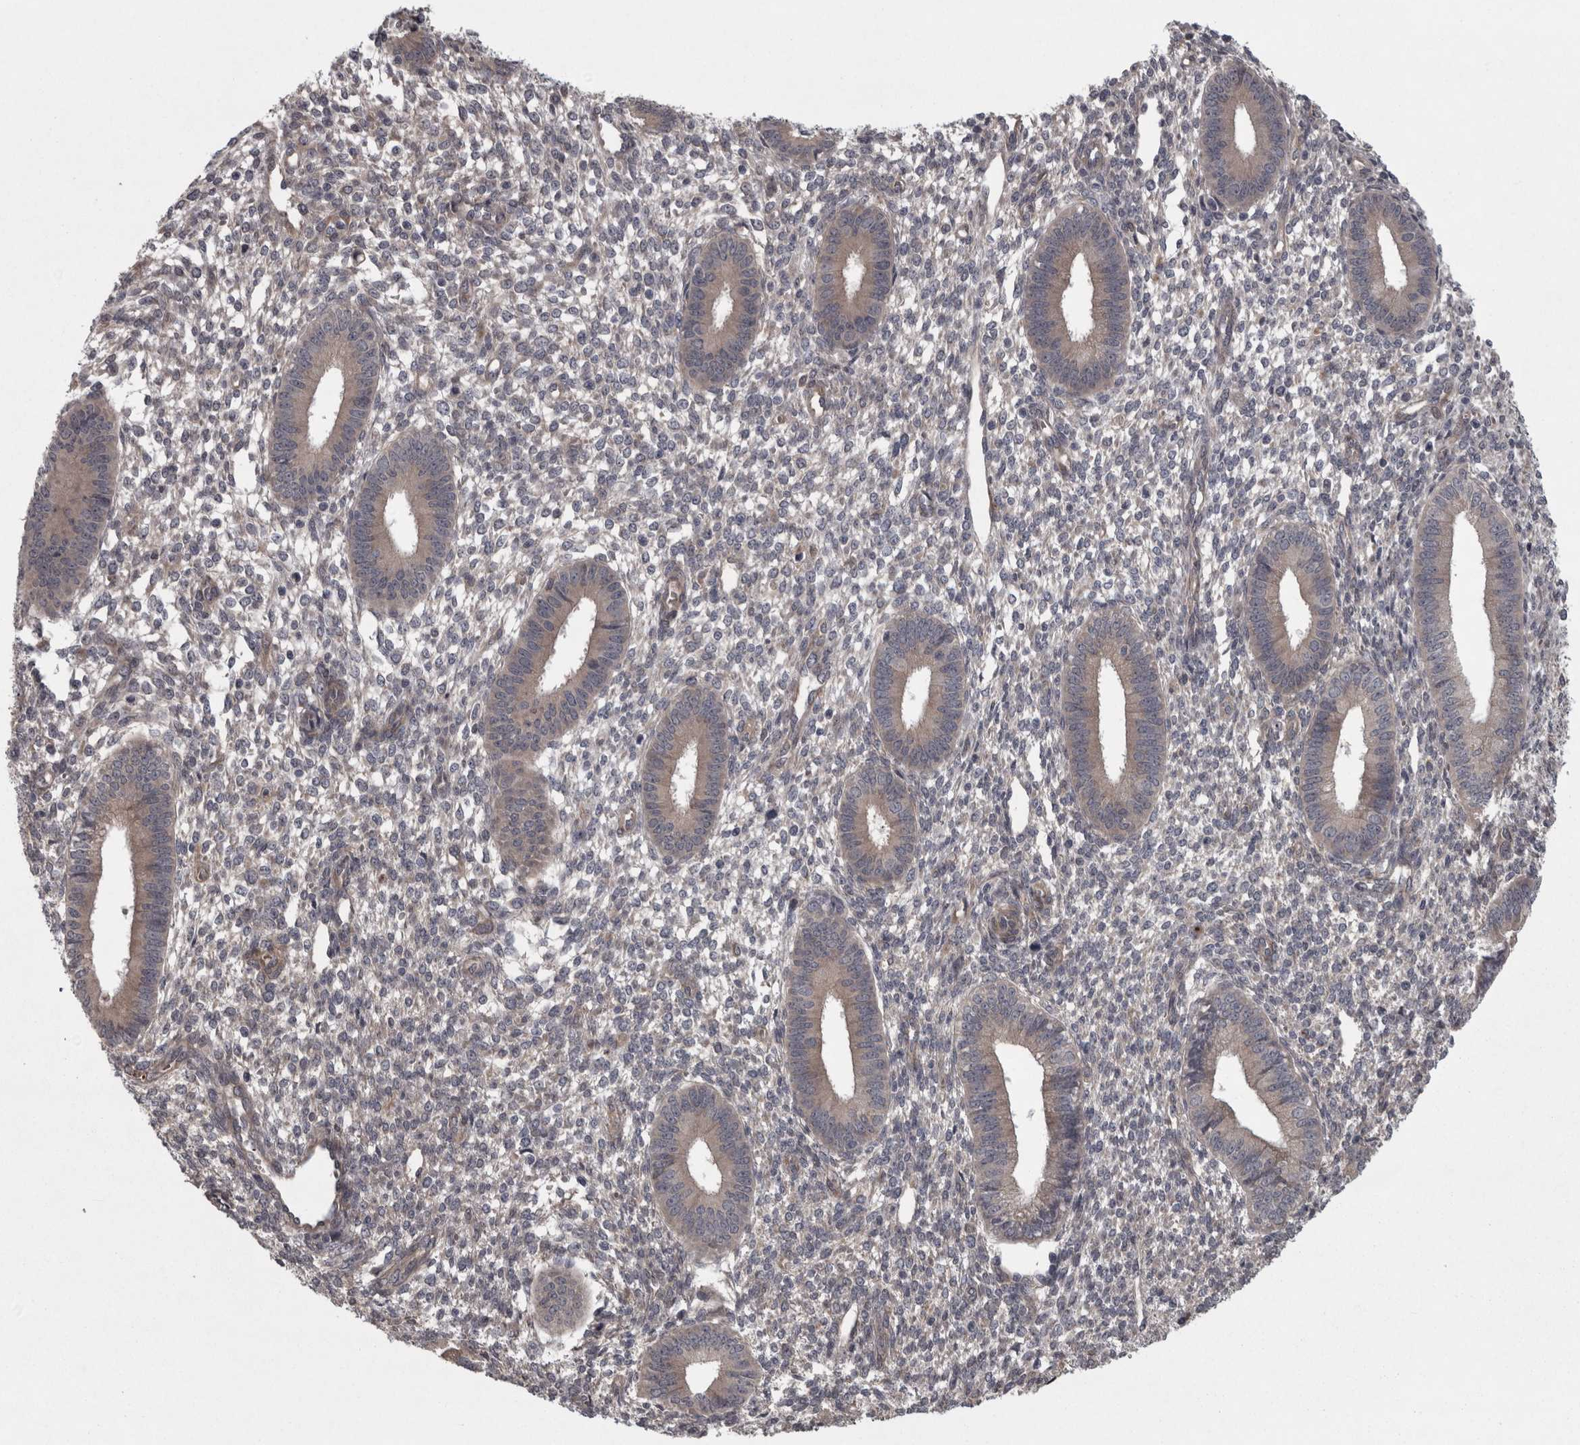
{"staining": {"intensity": "negative", "quantity": "none", "location": "none"}, "tissue": "endometrium", "cell_type": "Cells in endometrial stroma", "image_type": "normal", "snomed": [{"axis": "morphology", "description": "Normal tissue, NOS"}, {"axis": "topography", "description": "Endometrium"}], "caption": "This is an IHC histopathology image of normal endometrium. There is no positivity in cells in endometrial stroma.", "gene": "RSU1", "patient": {"sex": "female", "age": 46}}